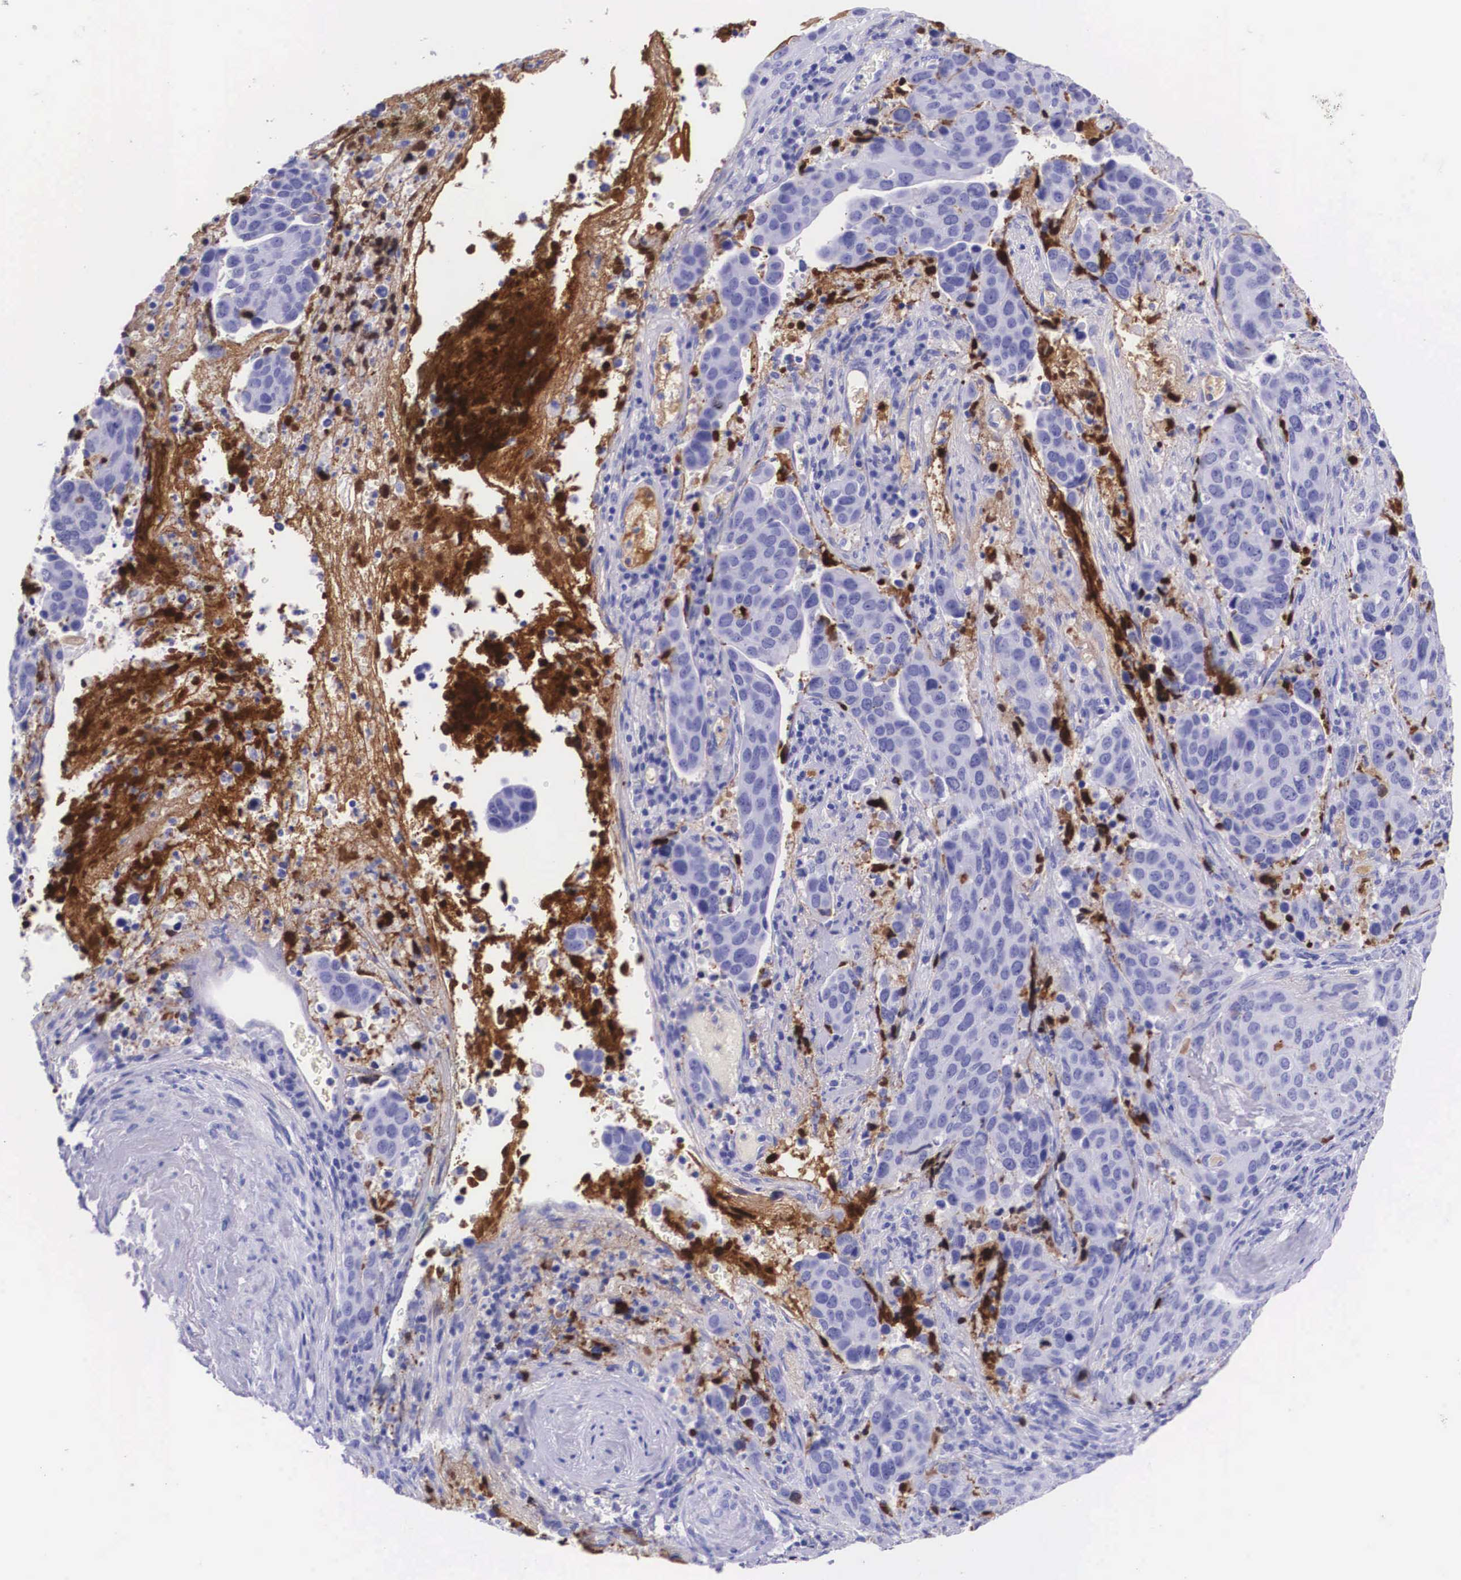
{"staining": {"intensity": "negative", "quantity": "none", "location": "none"}, "tissue": "cervical cancer", "cell_type": "Tumor cells", "image_type": "cancer", "snomed": [{"axis": "morphology", "description": "Squamous cell carcinoma, NOS"}, {"axis": "topography", "description": "Cervix"}], "caption": "An immunohistochemistry photomicrograph of cervical cancer is shown. There is no staining in tumor cells of cervical cancer.", "gene": "PLG", "patient": {"sex": "female", "age": 54}}